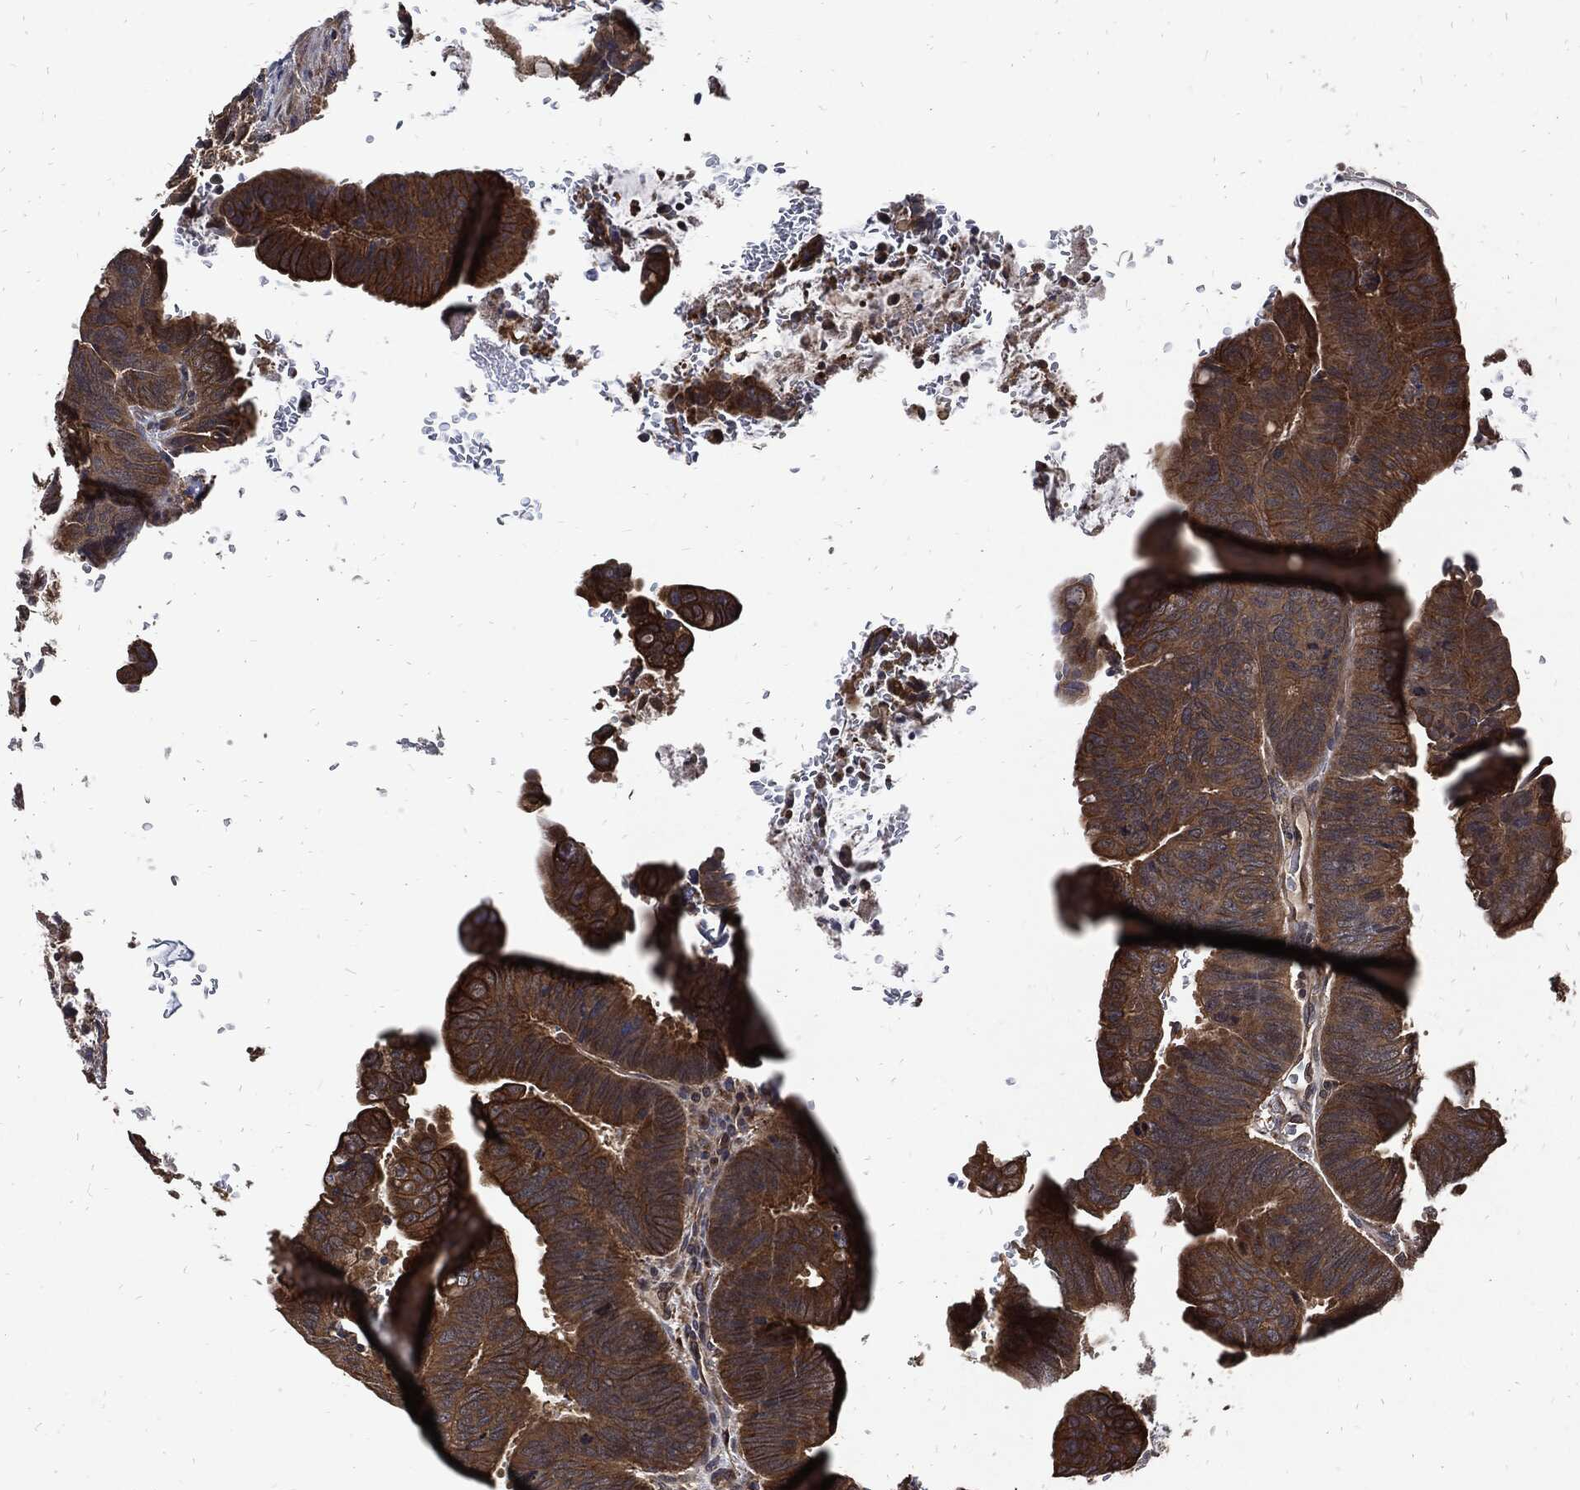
{"staining": {"intensity": "moderate", "quantity": ">75%", "location": "cytoplasmic/membranous"}, "tissue": "colorectal cancer", "cell_type": "Tumor cells", "image_type": "cancer", "snomed": [{"axis": "morphology", "description": "Normal tissue, NOS"}, {"axis": "morphology", "description": "Adenocarcinoma, NOS"}, {"axis": "topography", "description": "Rectum"}], "caption": "Brown immunohistochemical staining in human adenocarcinoma (colorectal) exhibits moderate cytoplasmic/membranous staining in about >75% of tumor cells. Nuclei are stained in blue.", "gene": "DCTN1", "patient": {"sex": "male", "age": 92}}